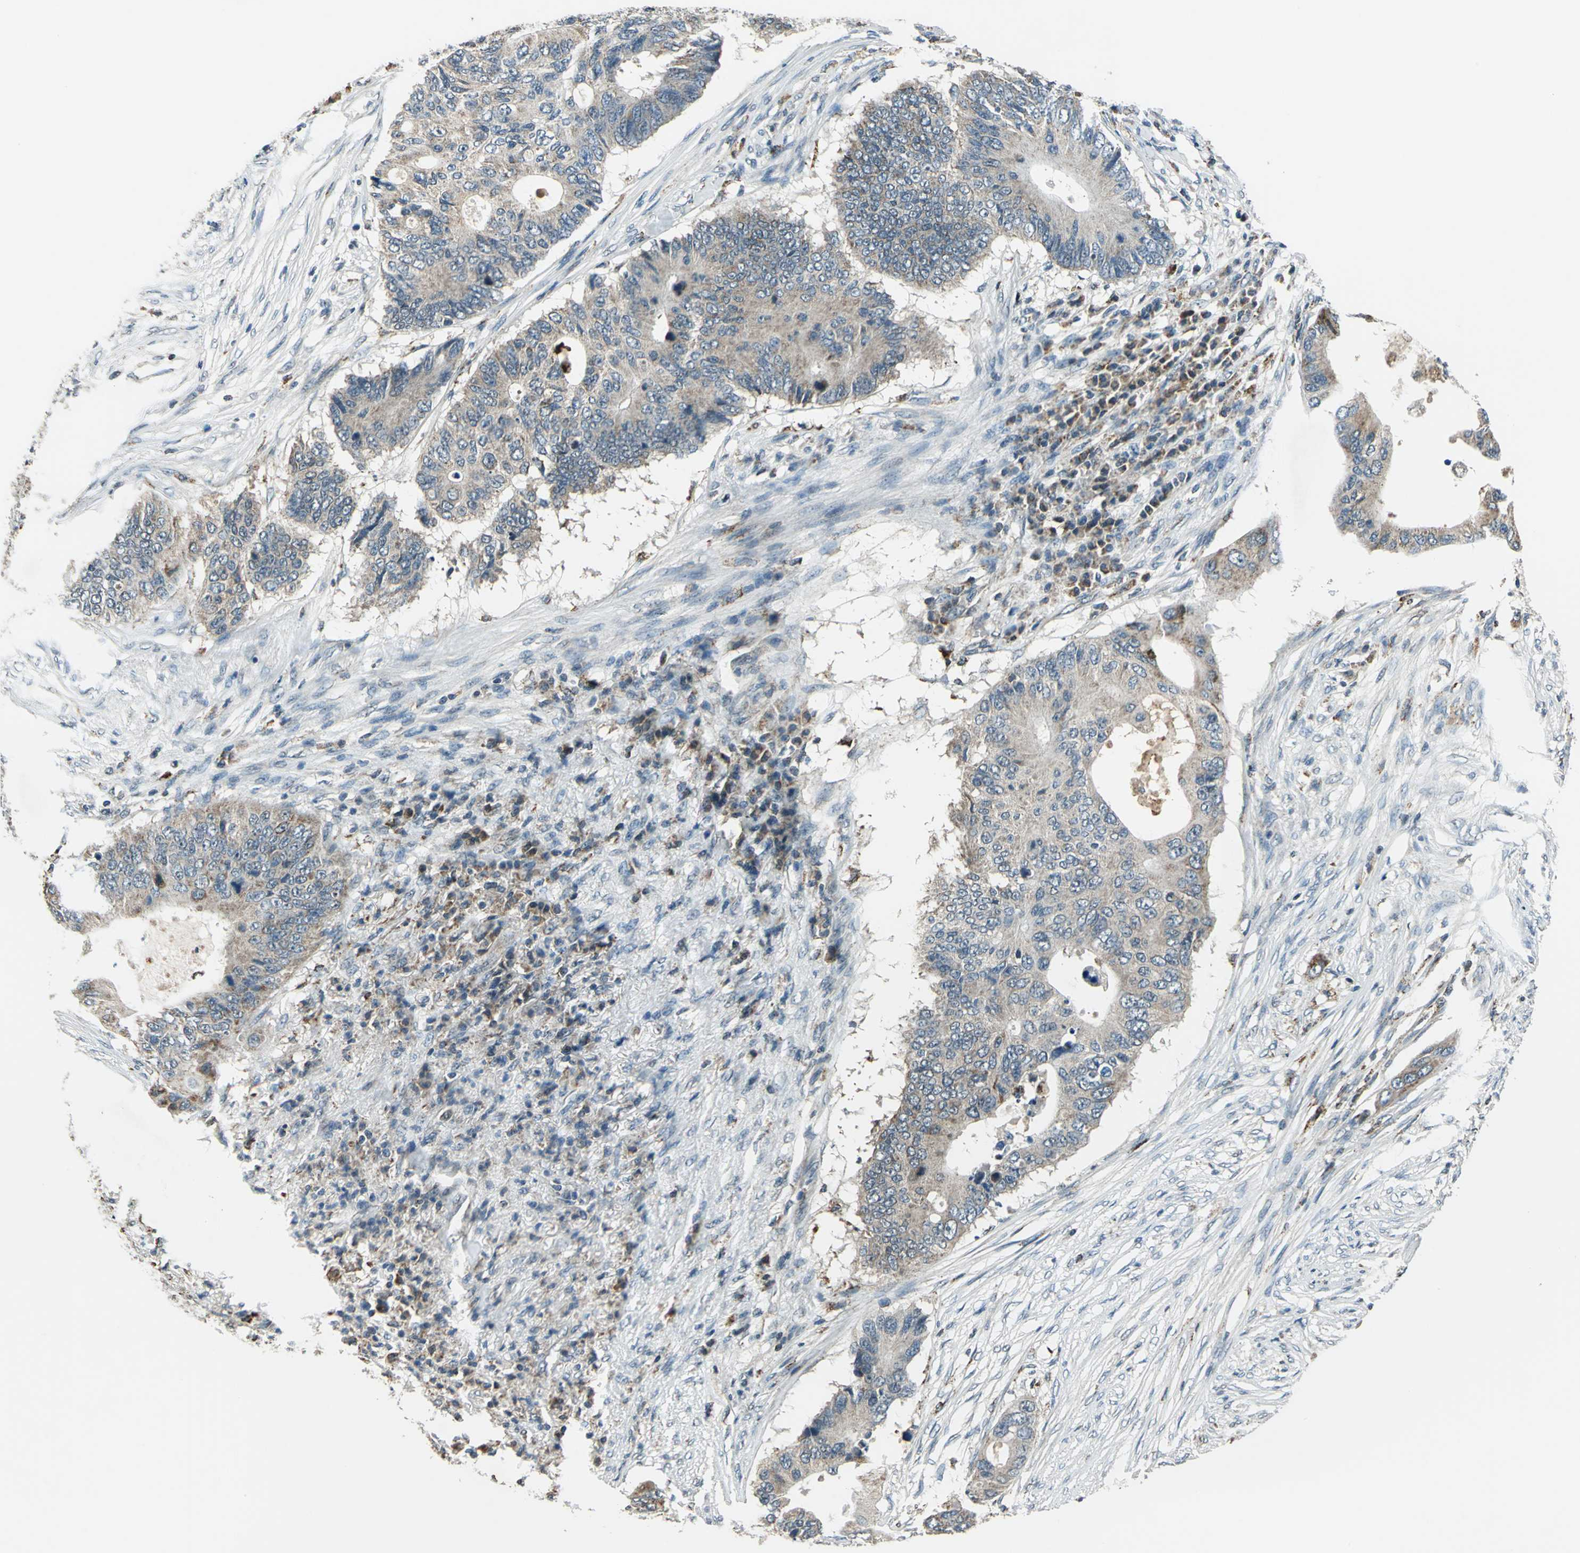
{"staining": {"intensity": "weak", "quantity": ">75%", "location": "cytoplasmic/membranous"}, "tissue": "colorectal cancer", "cell_type": "Tumor cells", "image_type": "cancer", "snomed": [{"axis": "morphology", "description": "Adenocarcinoma, NOS"}, {"axis": "topography", "description": "Colon"}], "caption": "Brown immunohistochemical staining in colorectal cancer (adenocarcinoma) exhibits weak cytoplasmic/membranous expression in about >75% of tumor cells. Immunohistochemistry stains the protein of interest in brown and the nuclei are stained blue.", "gene": "NUDT2", "patient": {"sex": "male", "age": 71}}